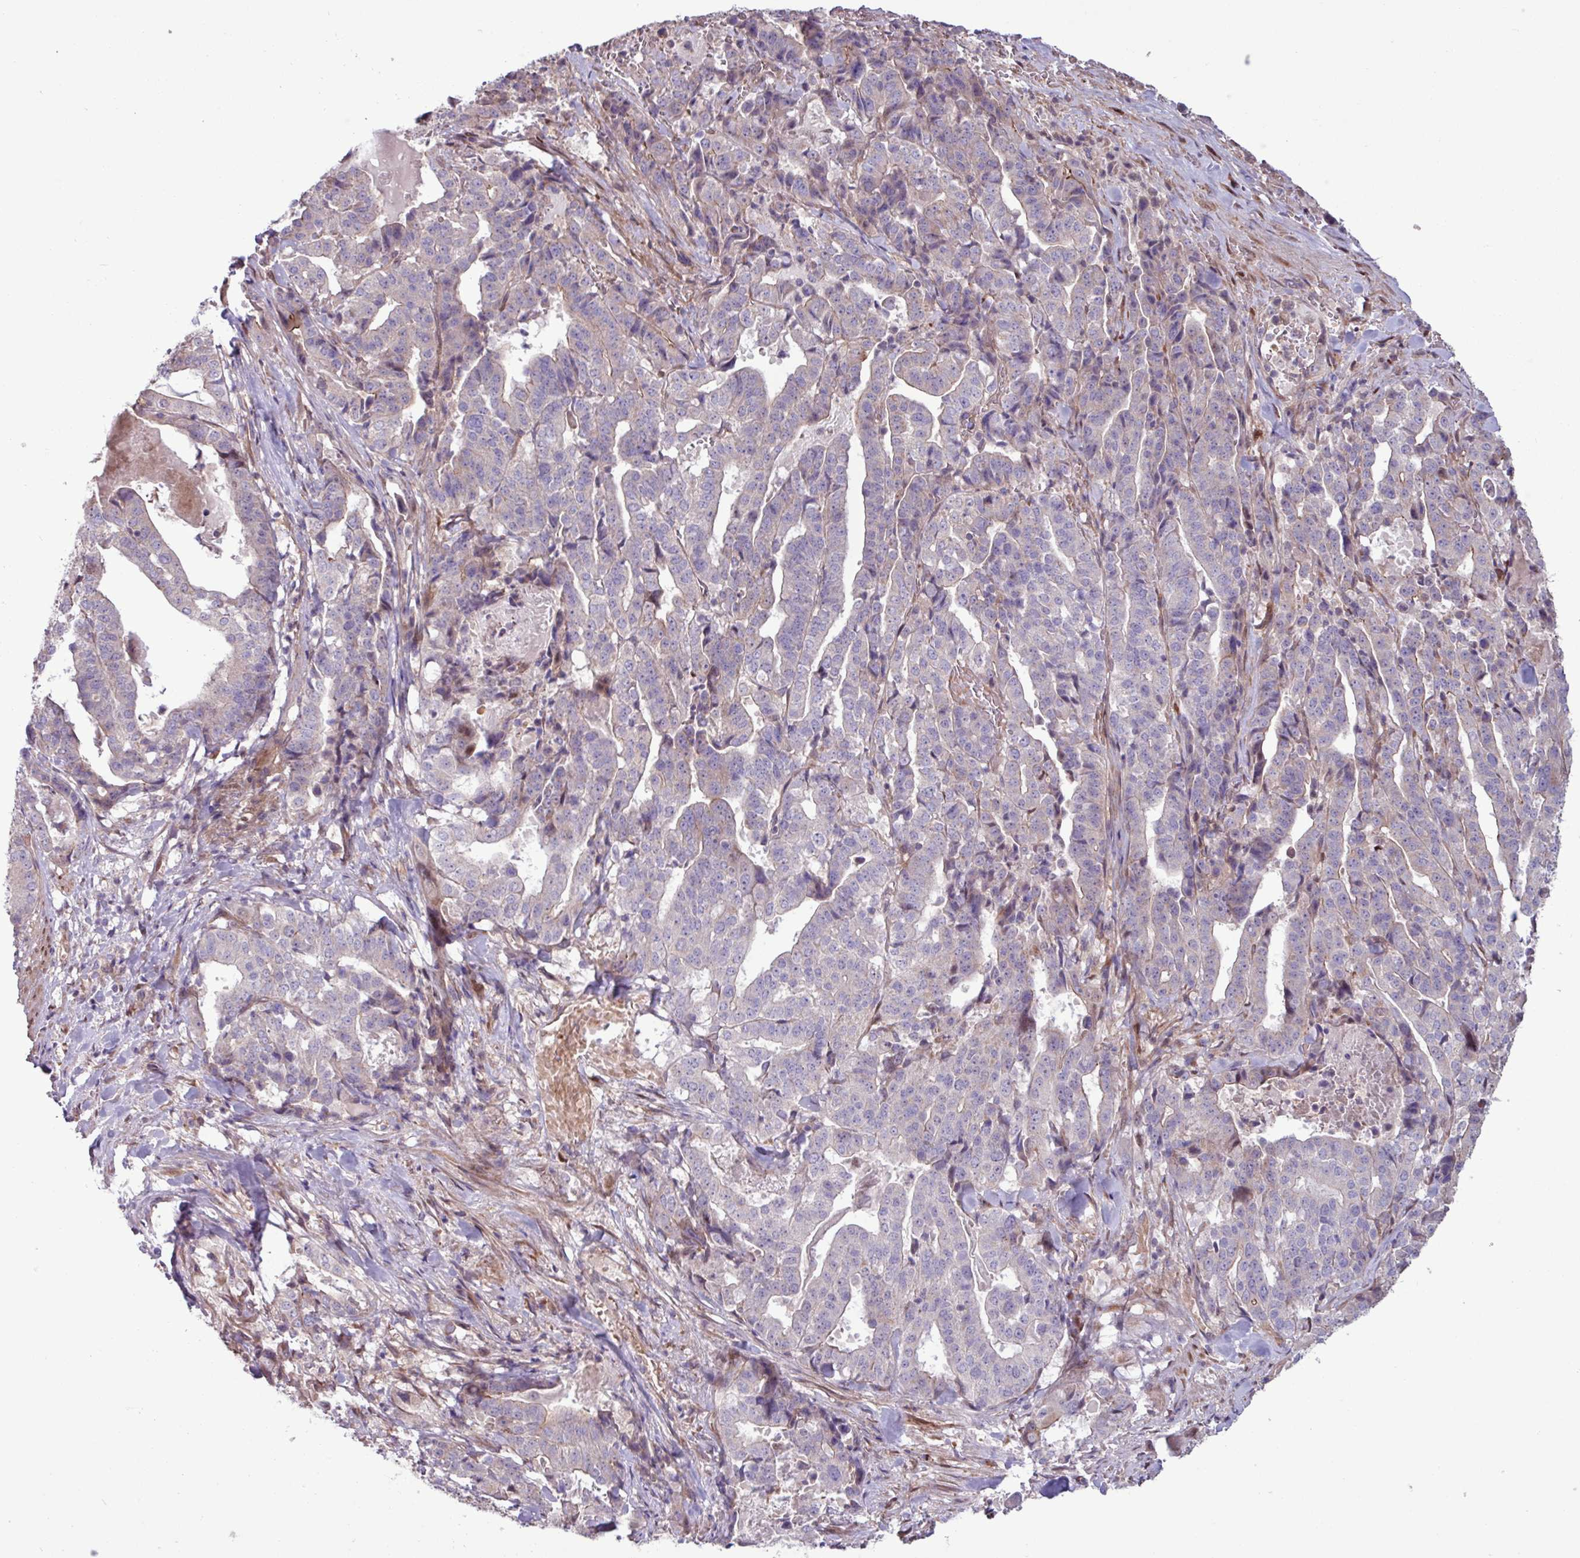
{"staining": {"intensity": "weak", "quantity": "<25%", "location": "cytoplasmic/membranous"}, "tissue": "stomach cancer", "cell_type": "Tumor cells", "image_type": "cancer", "snomed": [{"axis": "morphology", "description": "Adenocarcinoma, NOS"}, {"axis": "topography", "description": "Stomach"}], "caption": "Immunohistochemistry photomicrograph of neoplastic tissue: stomach adenocarcinoma stained with DAB (3,3'-diaminobenzidine) reveals no significant protein expression in tumor cells. (DAB (3,3'-diaminobenzidine) immunohistochemistry (IHC), high magnification).", "gene": "PDPR", "patient": {"sex": "male", "age": 48}}